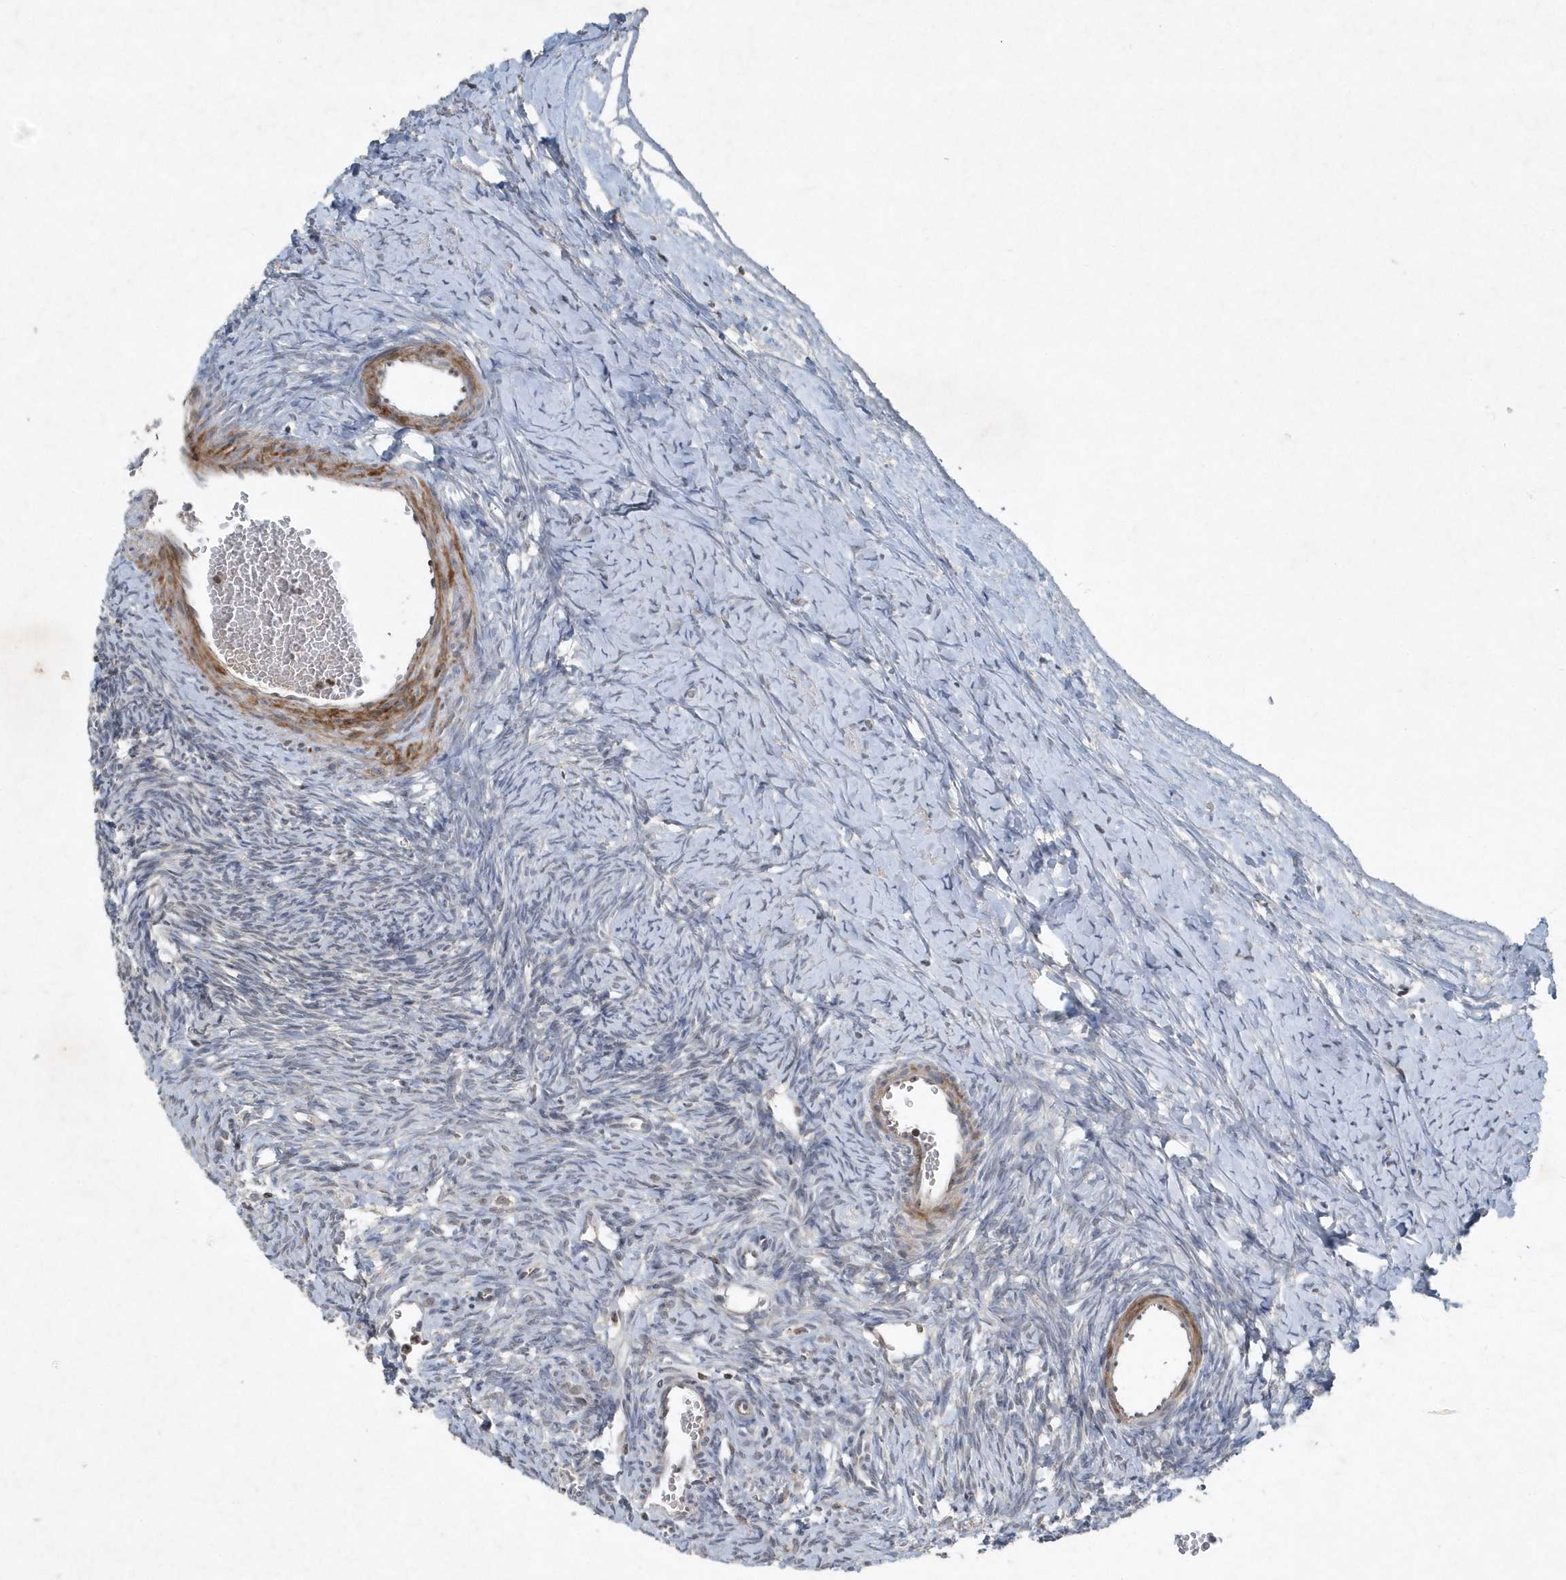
{"staining": {"intensity": "negative", "quantity": "none", "location": "none"}, "tissue": "ovary", "cell_type": "Ovarian stroma cells", "image_type": "normal", "snomed": [{"axis": "morphology", "description": "Normal tissue, NOS"}, {"axis": "morphology", "description": "Developmental malformation"}, {"axis": "topography", "description": "Ovary"}], "caption": "The image shows no significant expression in ovarian stroma cells of ovary. (Brightfield microscopy of DAB IHC at high magnification).", "gene": "QTRT2", "patient": {"sex": "female", "age": 39}}